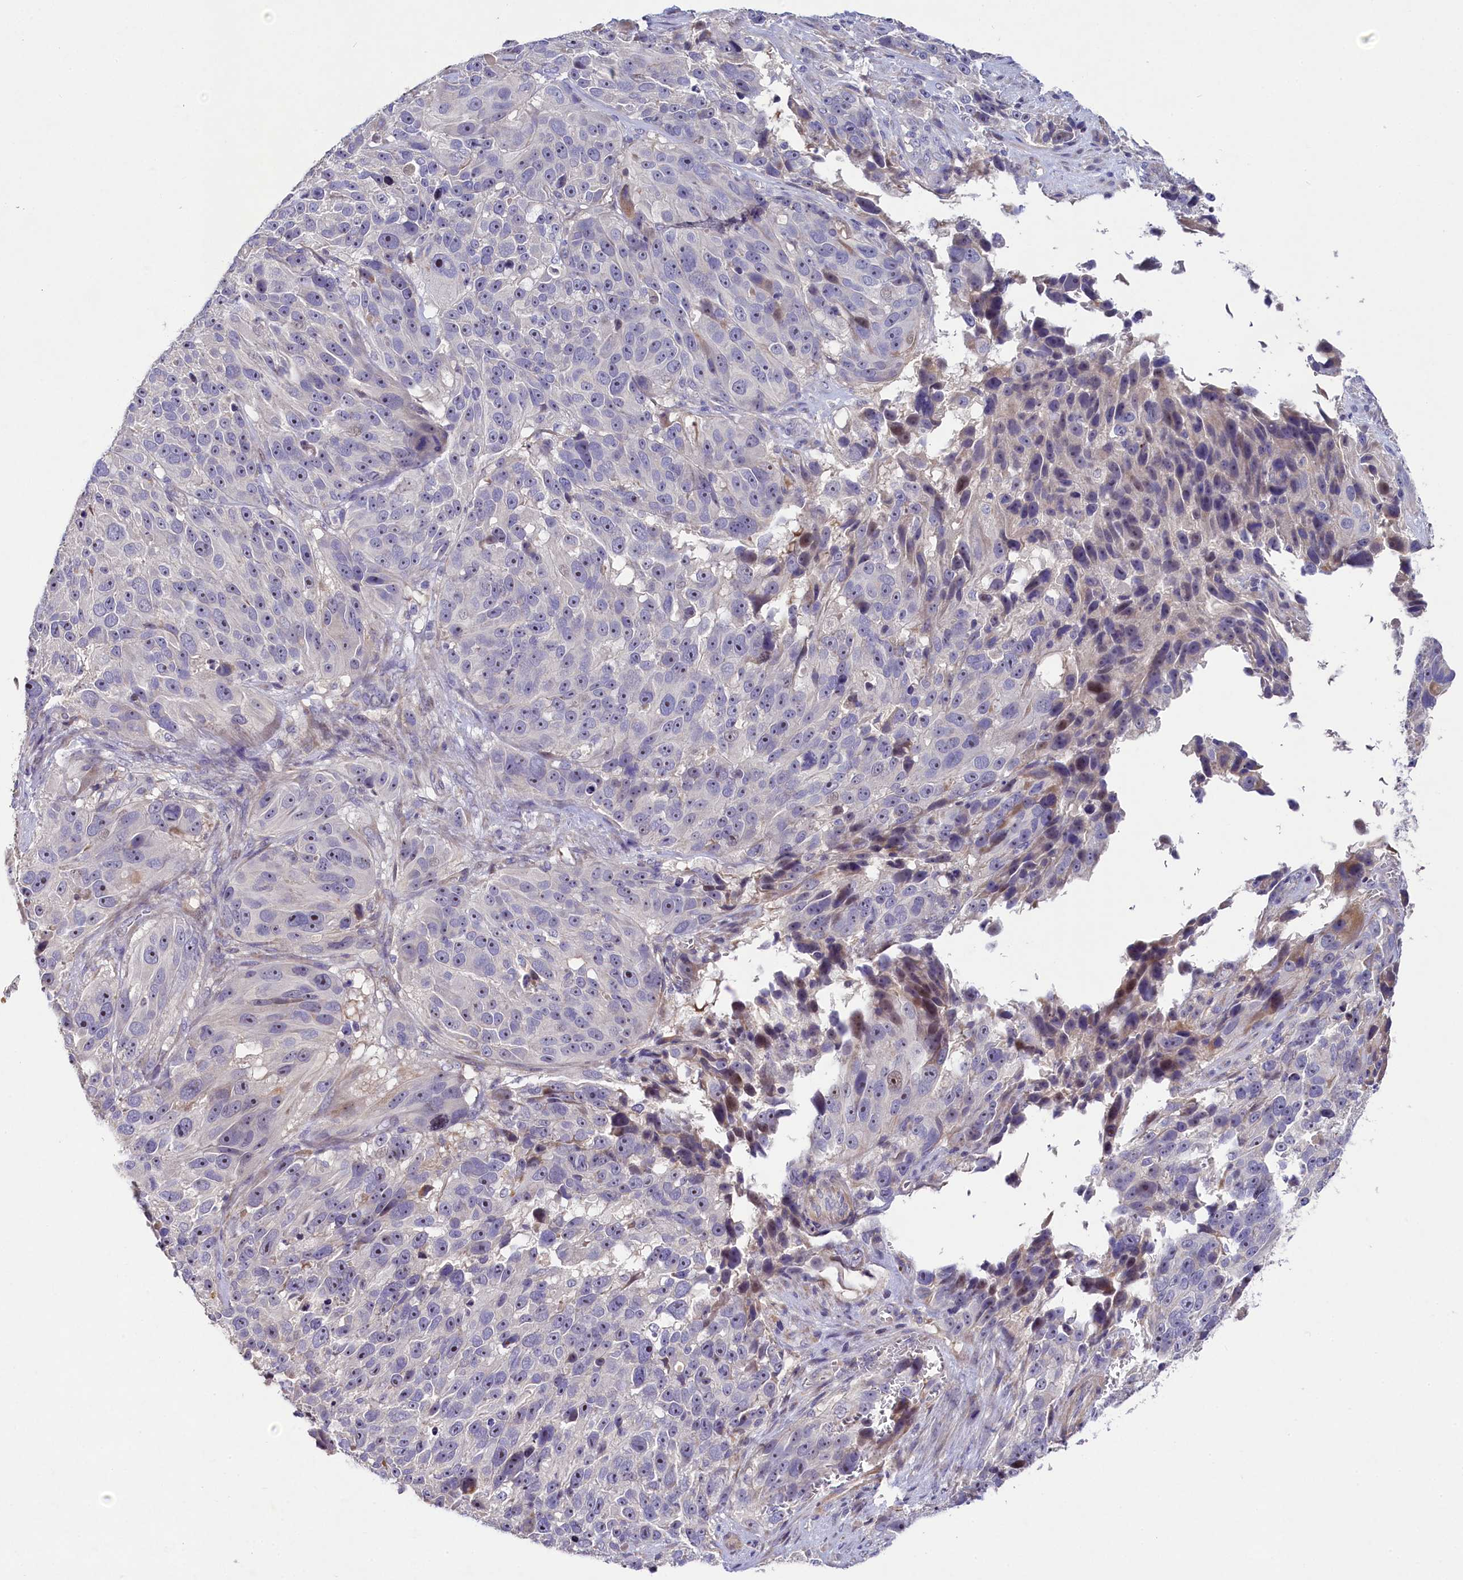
{"staining": {"intensity": "negative", "quantity": "none", "location": "none"}, "tissue": "melanoma", "cell_type": "Tumor cells", "image_type": "cancer", "snomed": [{"axis": "morphology", "description": "Malignant melanoma, NOS"}, {"axis": "topography", "description": "Skin"}], "caption": "Tumor cells are negative for protein expression in human malignant melanoma.", "gene": "FXYD6", "patient": {"sex": "male", "age": 84}}